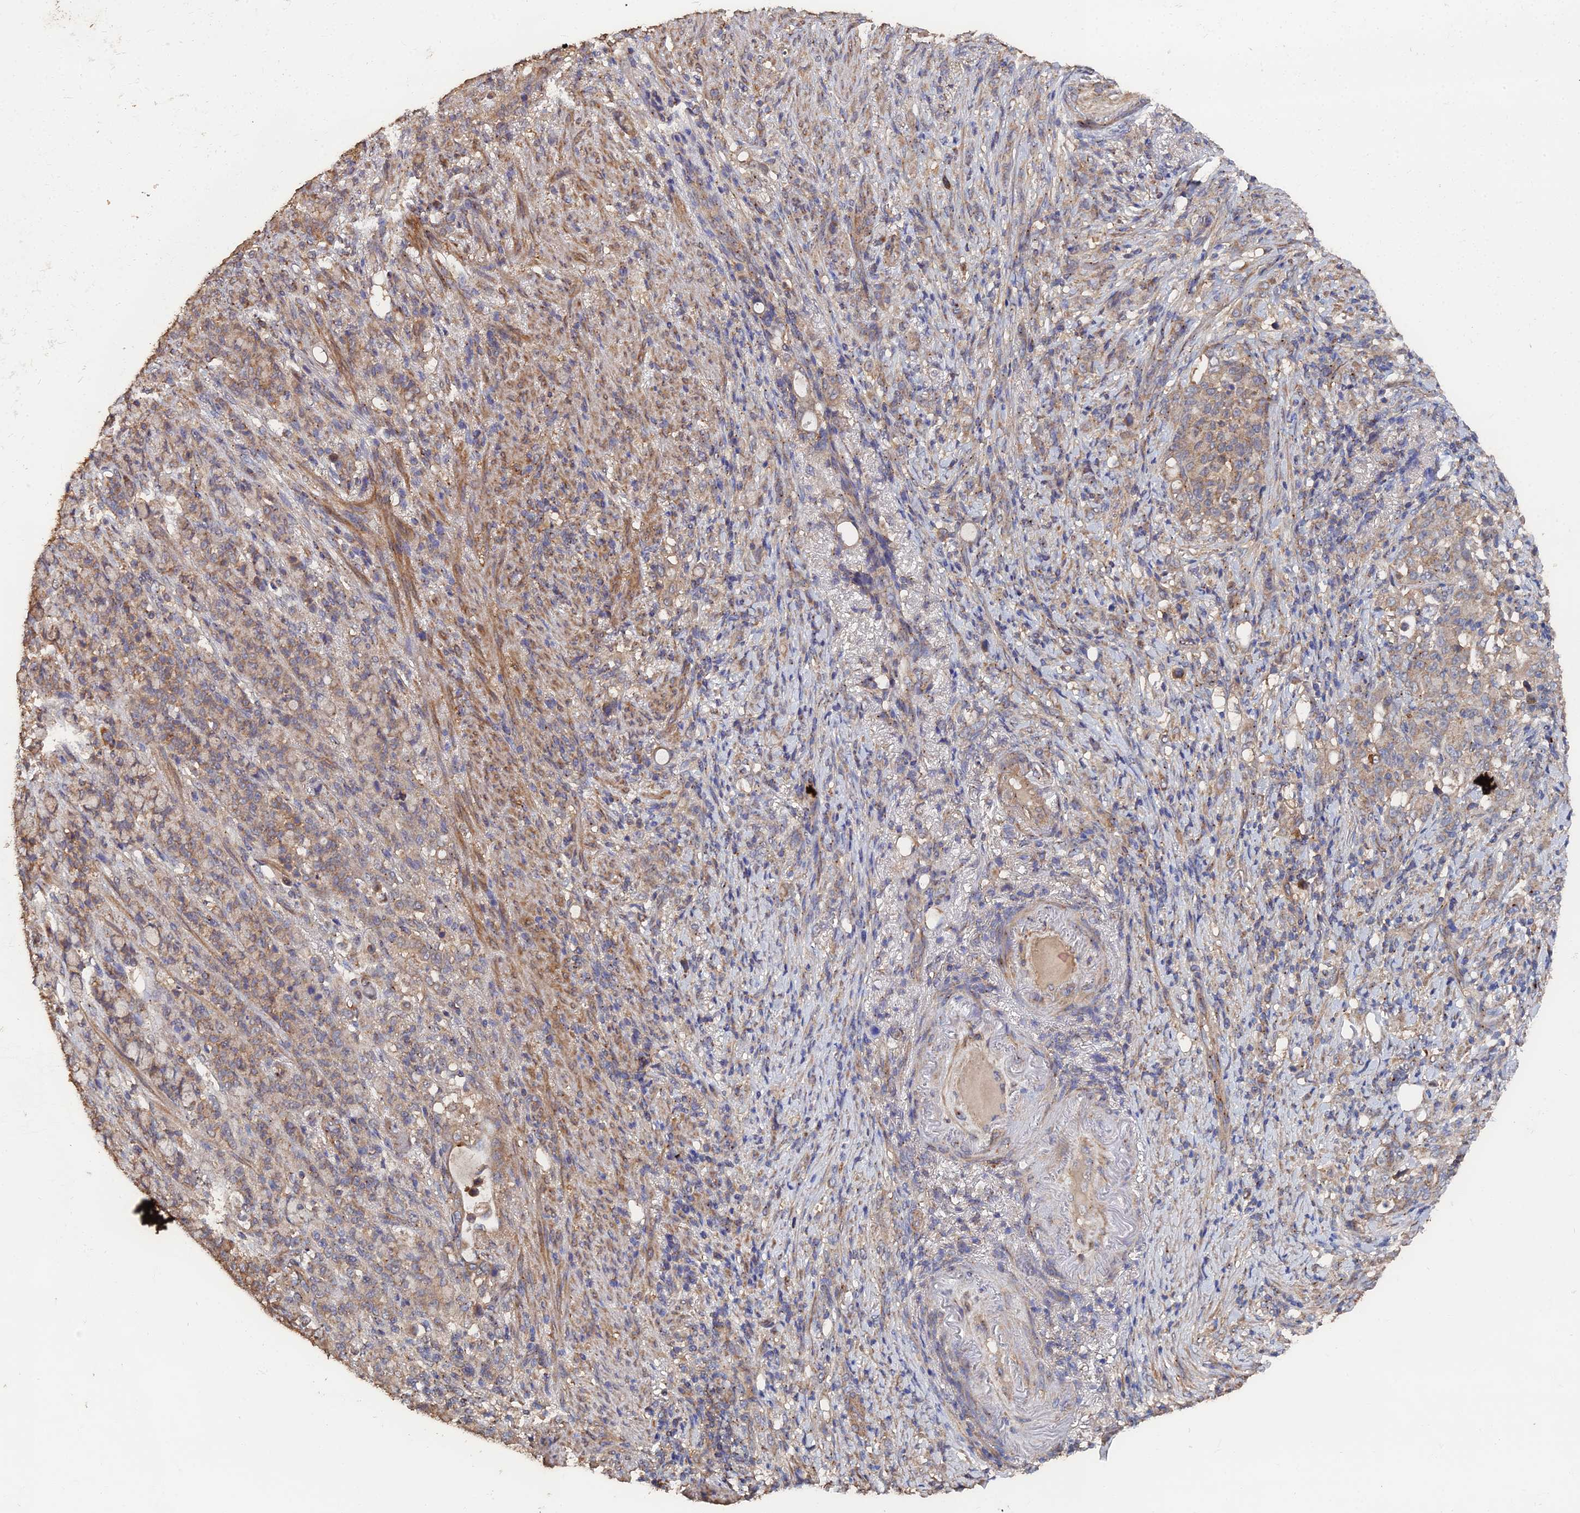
{"staining": {"intensity": "weak", "quantity": ">75%", "location": "cytoplasmic/membranous"}, "tissue": "stomach cancer", "cell_type": "Tumor cells", "image_type": "cancer", "snomed": [{"axis": "morphology", "description": "Normal tissue, NOS"}, {"axis": "morphology", "description": "Adenocarcinoma, NOS"}, {"axis": "topography", "description": "Stomach"}], "caption": "Brown immunohistochemical staining in adenocarcinoma (stomach) exhibits weak cytoplasmic/membranous positivity in about >75% of tumor cells.", "gene": "SPANXN4", "patient": {"sex": "female", "age": 79}}